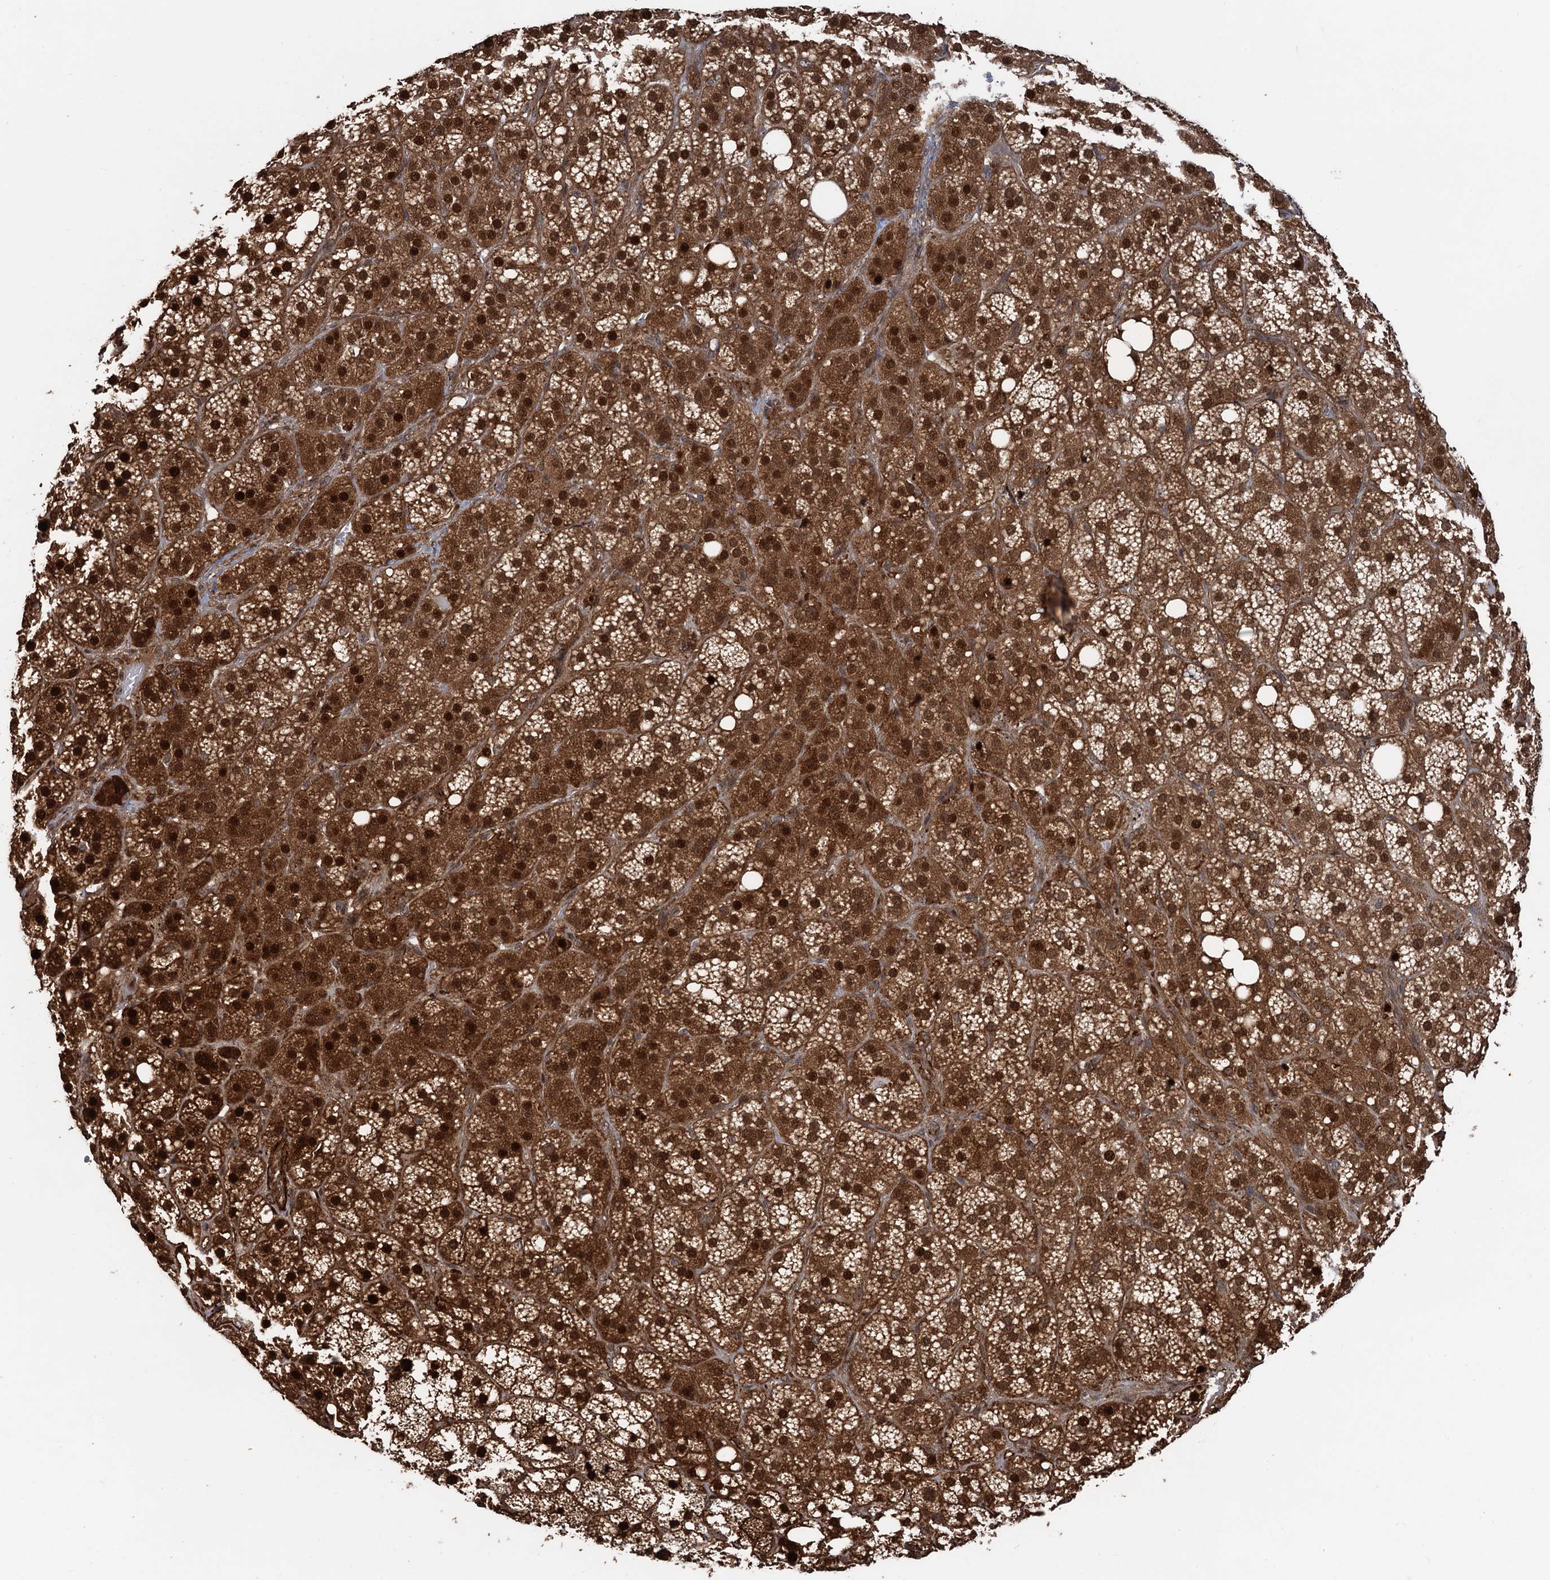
{"staining": {"intensity": "strong", "quantity": ">75%", "location": "cytoplasmic/membranous,nuclear"}, "tissue": "adrenal gland", "cell_type": "Glandular cells", "image_type": "normal", "snomed": [{"axis": "morphology", "description": "Normal tissue, NOS"}, {"axis": "topography", "description": "Adrenal gland"}], "caption": "Immunohistochemical staining of unremarkable adrenal gland demonstrates strong cytoplasmic/membranous,nuclear protein staining in about >75% of glandular cells.", "gene": "SNRNP25", "patient": {"sex": "female", "age": 59}}